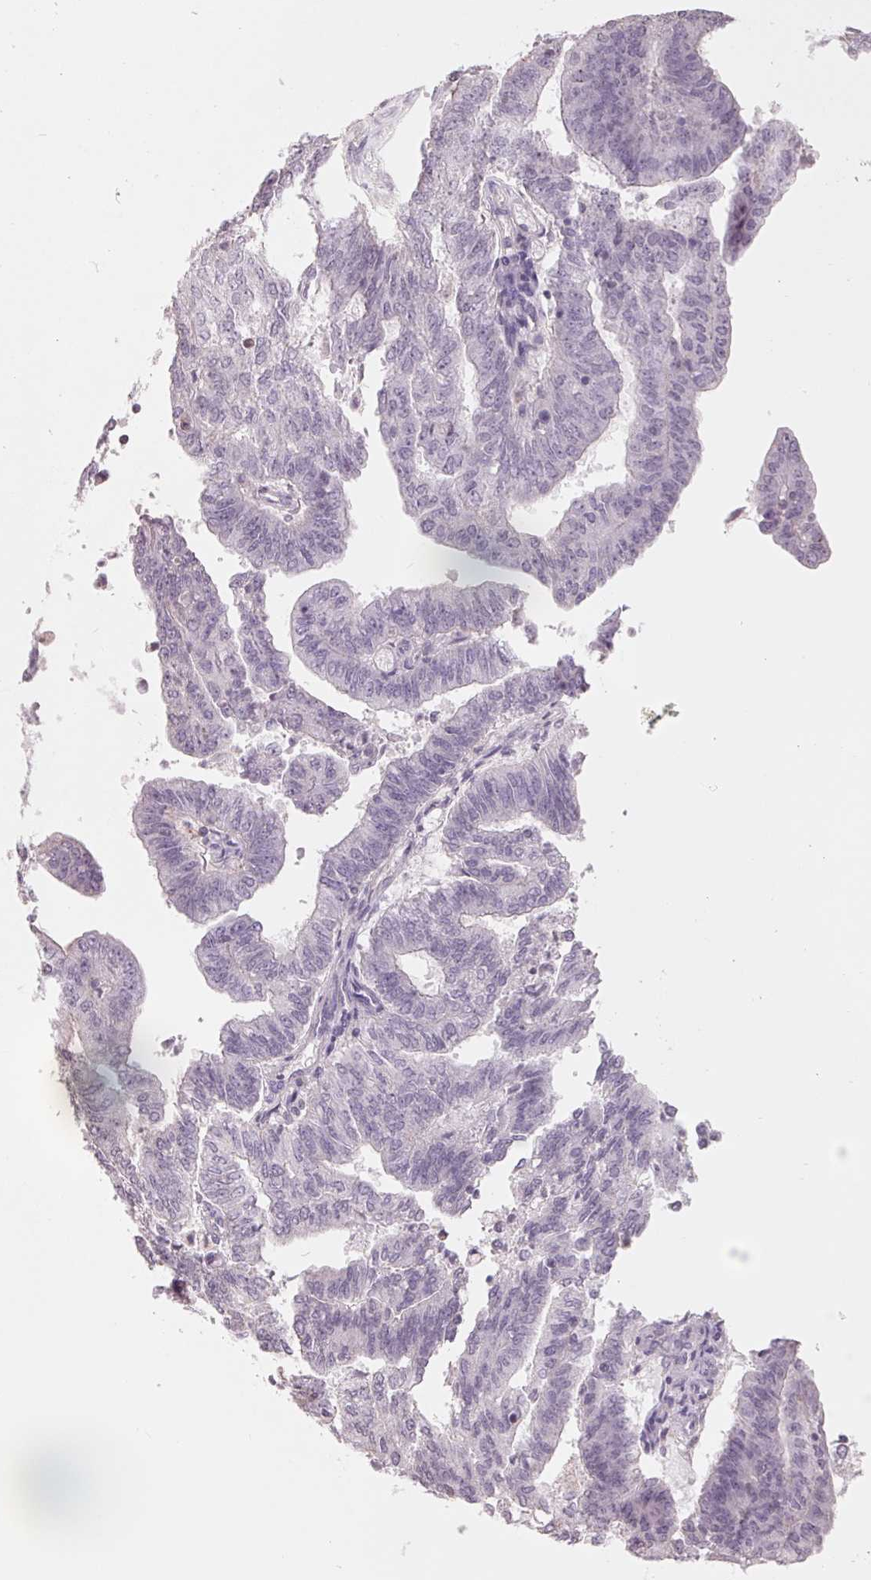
{"staining": {"intensity": "negative", "quantity": "none", "location": "none"}, "tissue": "endometrial cancer", "cell_type": "Tumor cells", "image_type": "cancer", "snomed": [{"axis": "morphology", "description": "Adenocarcinoma, NOS"}, {"axis": "topography", "description": "Endometrium"}], "caption": "Immunohistochemical staining of human endometrial cancer (adenocarcinoma) displays no significant staining in tumor cells.", "gene": "FTCD", "patient": {"sex": "female", "age": 82}}